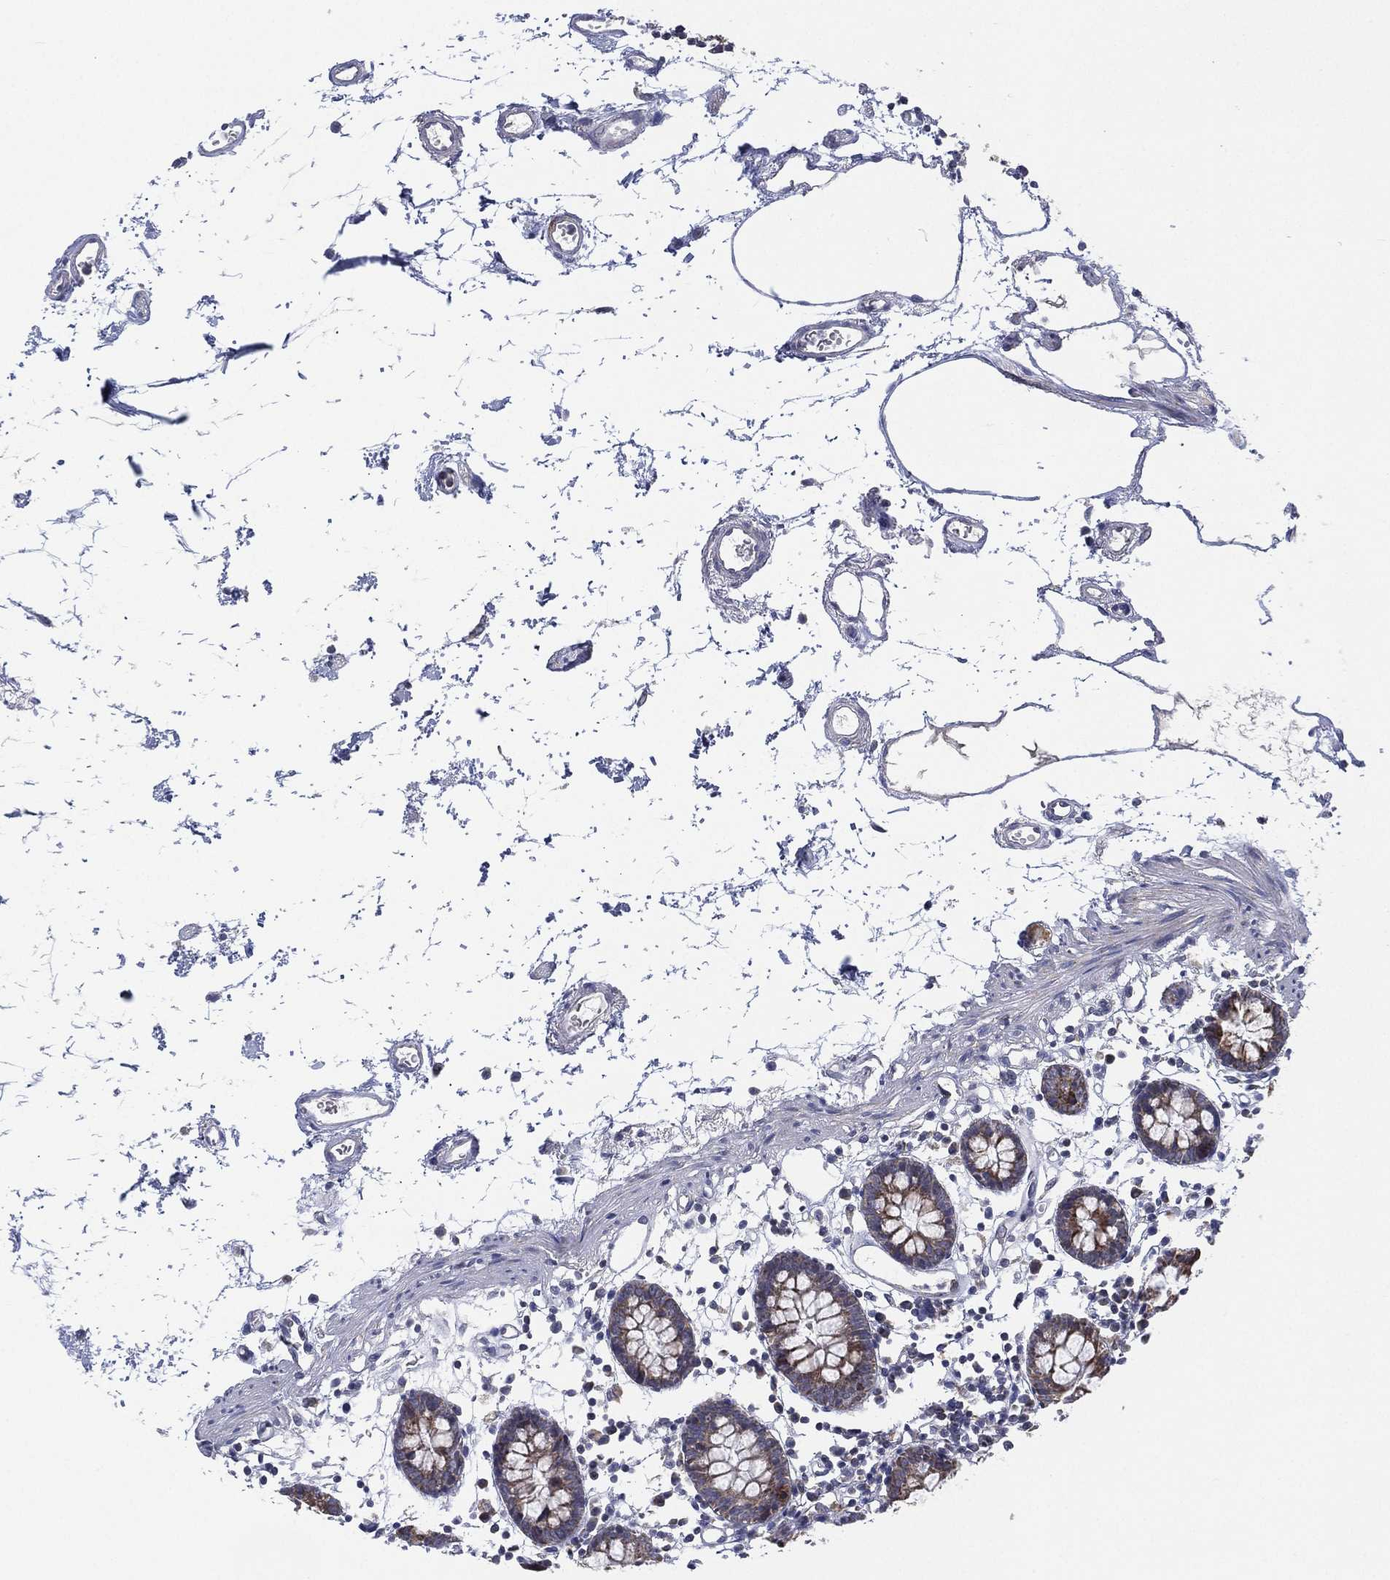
{"staining": {"intensity": "negative", "quantity": "none", "location": "none"}, "tissue": "colon", "cell_type": "Endothelial cells", "image_type": "normal", "snomed": [{"axis": "morphology", "description": "Normal tissue, NOS"}, {"axis": "topography", "description": "Colon"}], "caption": "DAB (3,3'-diaminobenzidine) immunohistochemical staining of benign colon reveals no significant staining in endothelial cells.", "gene": "PSMG4", "patient": {"sex": "female", "age": 84}}